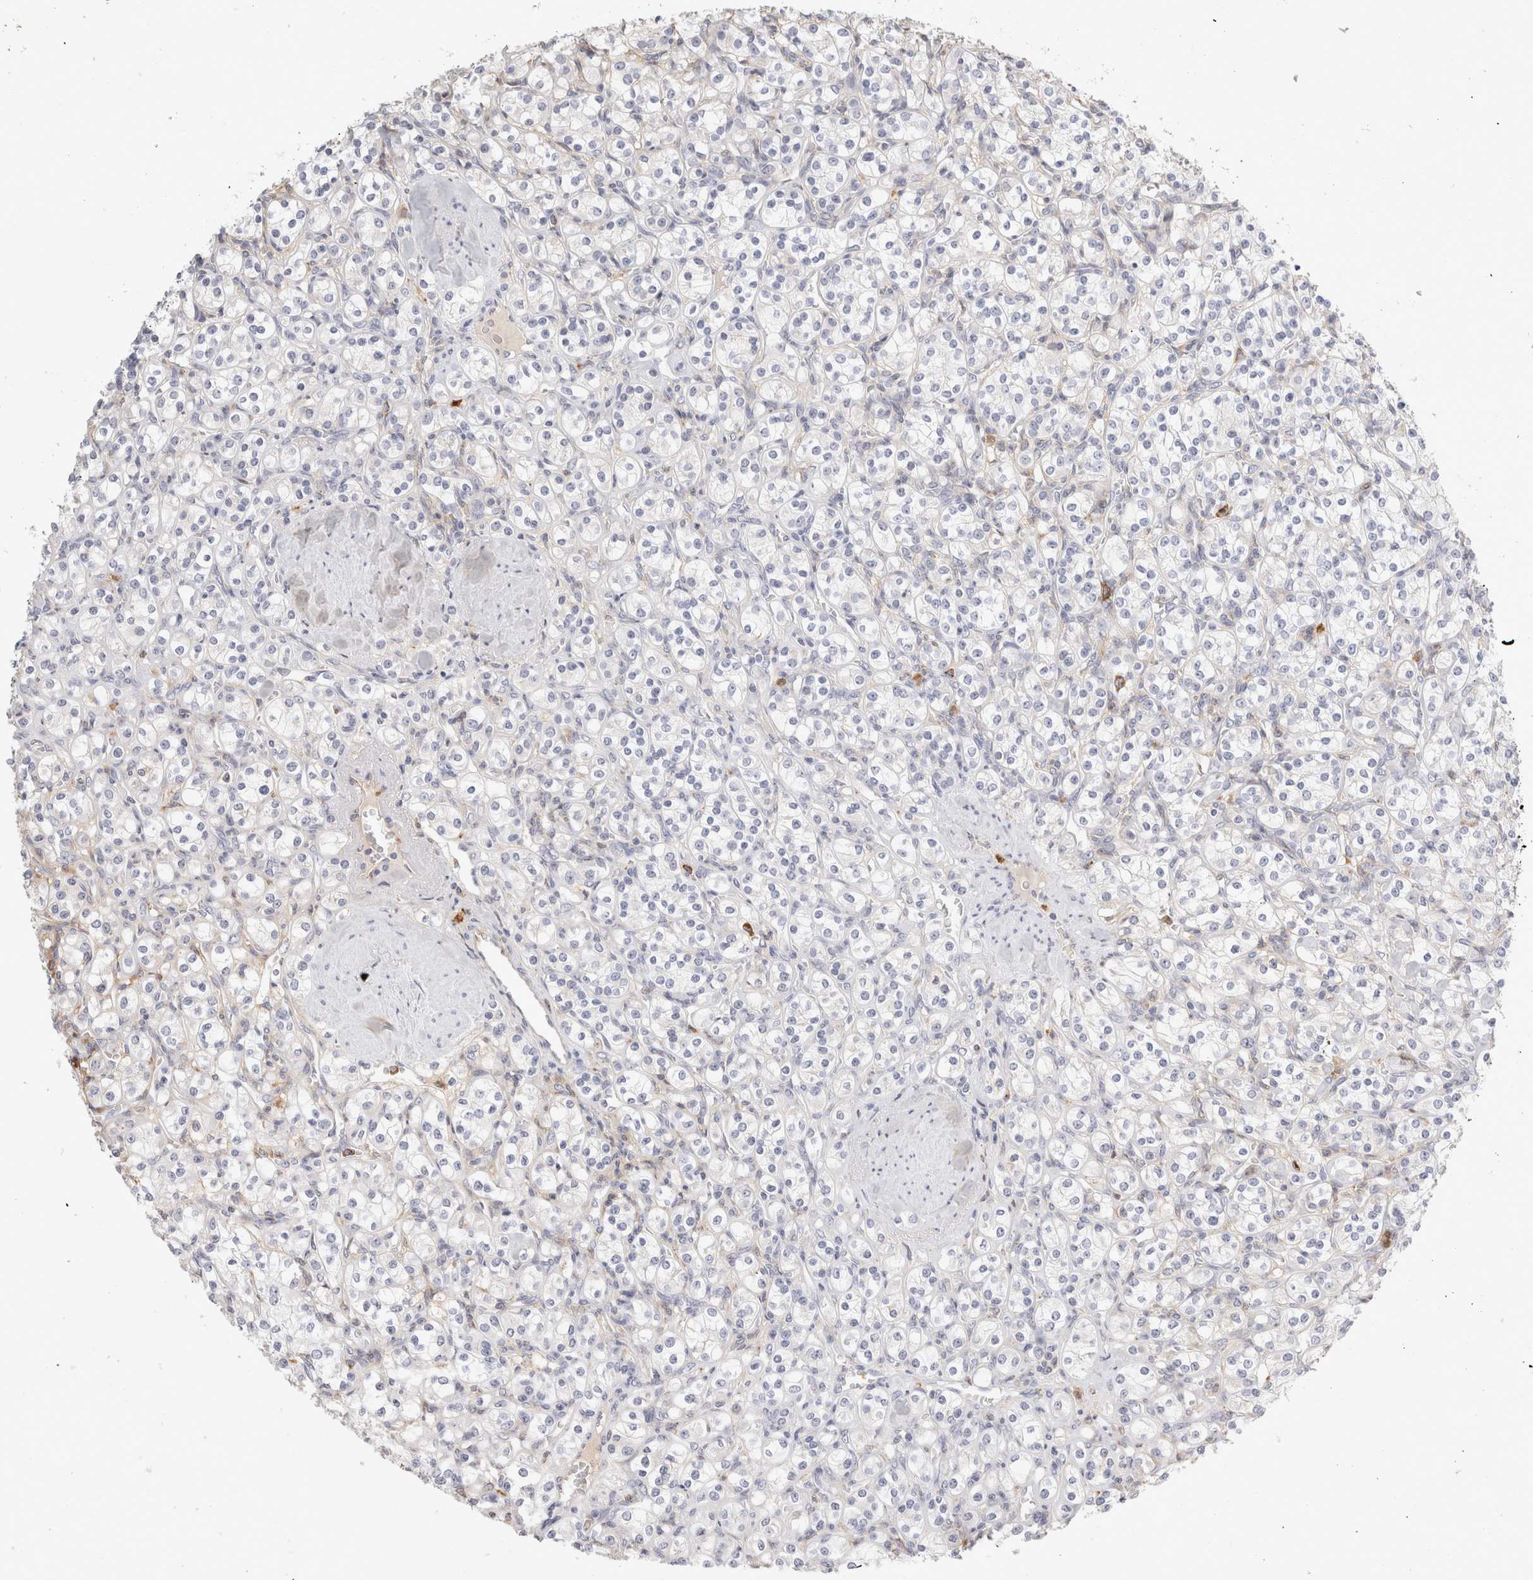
{"staining": {"intensity": "negative", "quantity": "none", "location": "none"}, "tissue": "renal cancer", "cell_type": "Tumor cells", "image_type": "cancer", "snomed": [{"axis": "morphology", "description": "Adenocarcinoma, NOS"}, {"axis": "topography", "description": "Kidney"}], "caption": "Immunohistochemistry image of neoplastic tissue: renal cancer stained with DAB (3,3'-diaminobenzidine) displays no significant protein positivity in tumor cells.", "gene": "FGL2", "patient": {"sex": "male", "age": 77}}